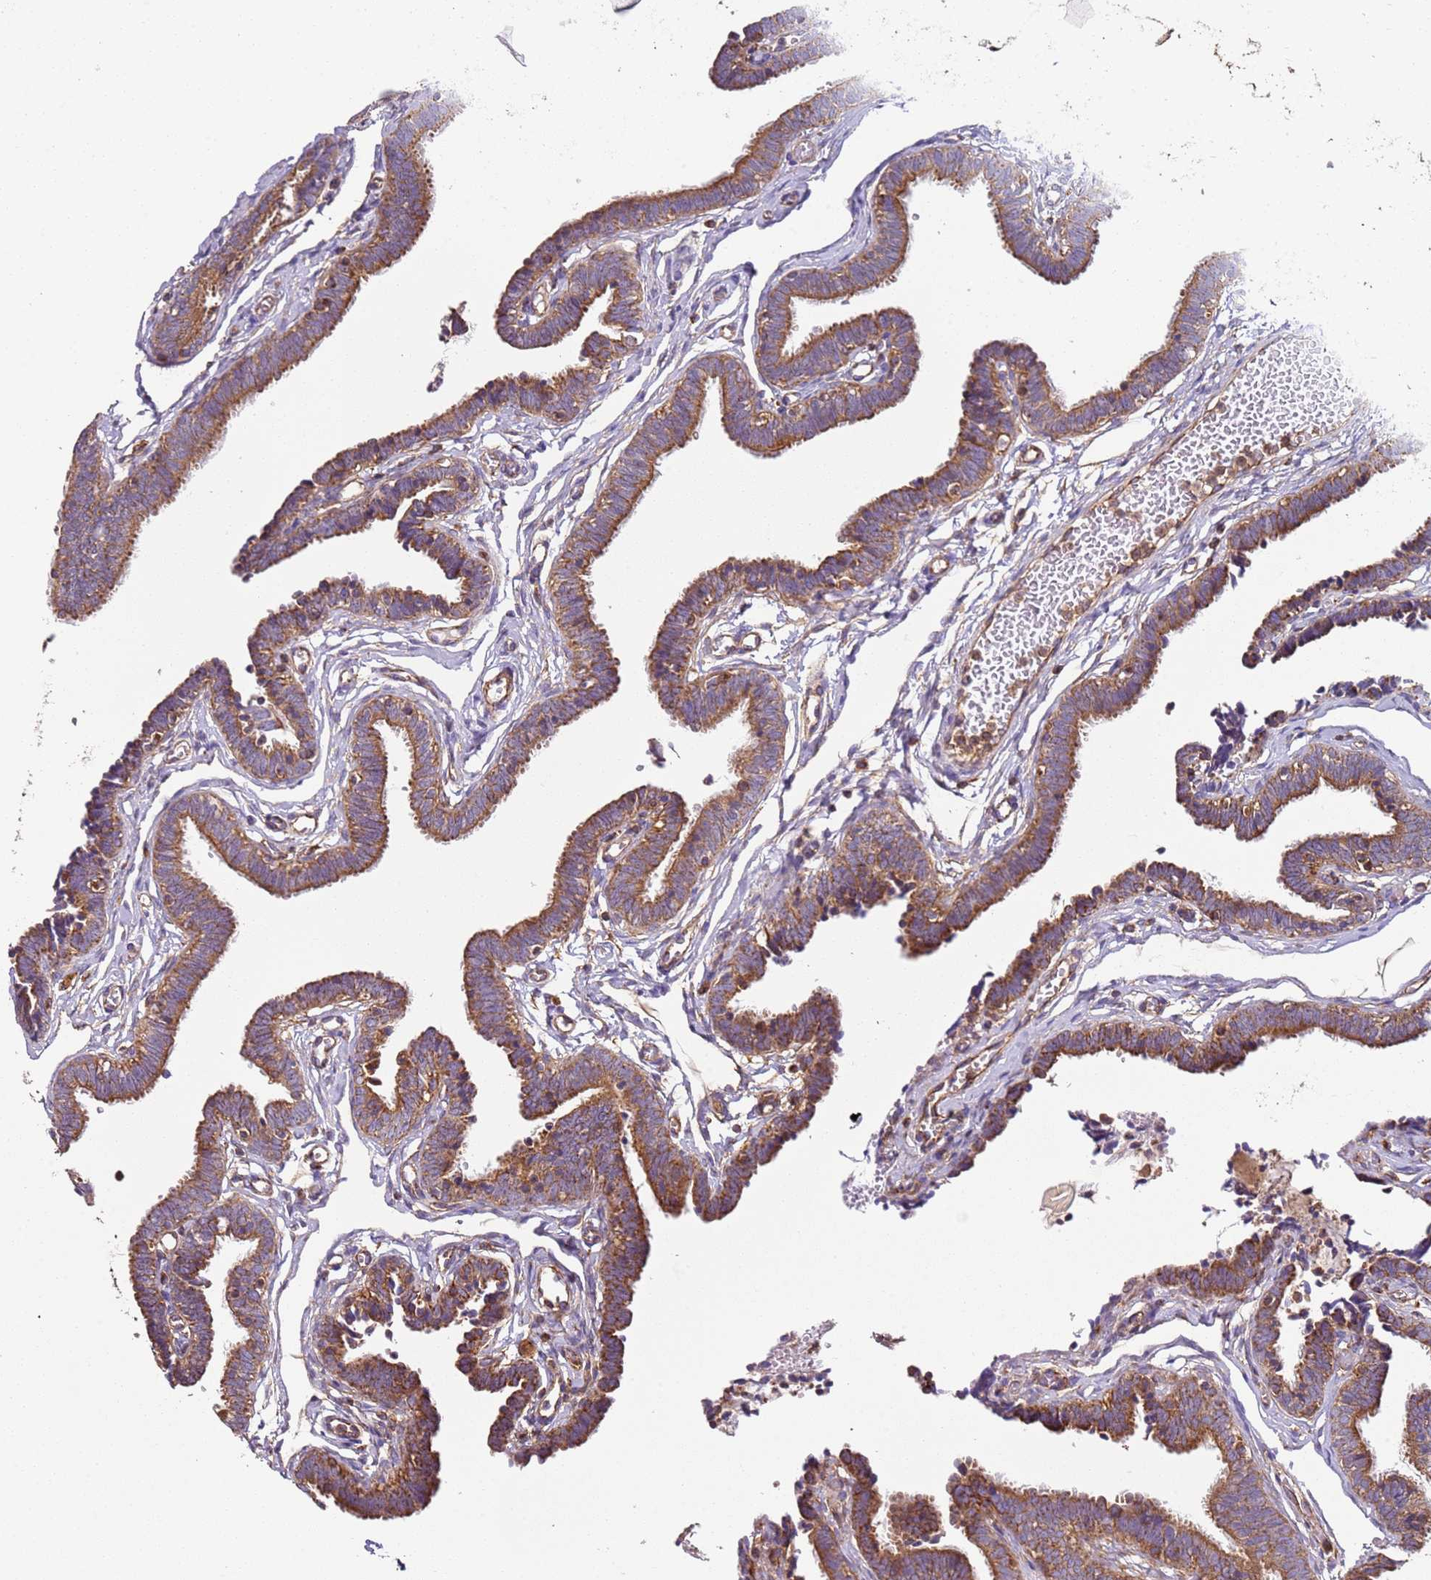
{"staining": {"intensity": "moderate", "quantity": ">75%", "location": "cytoplasmic/membranous"}, "tissue": "fallopian tube", "cell_type": "Glandular cells", "image_type": "normal", "snomed": [{"axis": "morphology", "description": "Normal tissue, NOS"}, {"axis": "topography", "description": "Fallopian tube"}, {"axis": "topography", "description": "Ovary"}], "caption": "IHC (DAB (3,3'-diaminobenzidine)) staining of unremarkable fallopian tube demonstrates moderate cytoplasmic/membranous protein expression in approximately >75% of glandular cells. (Brightfield microscopy of DAB IHC at high magnification).", "gene": "RMND5A", "patient": {"sex": "female", "age": 23}}